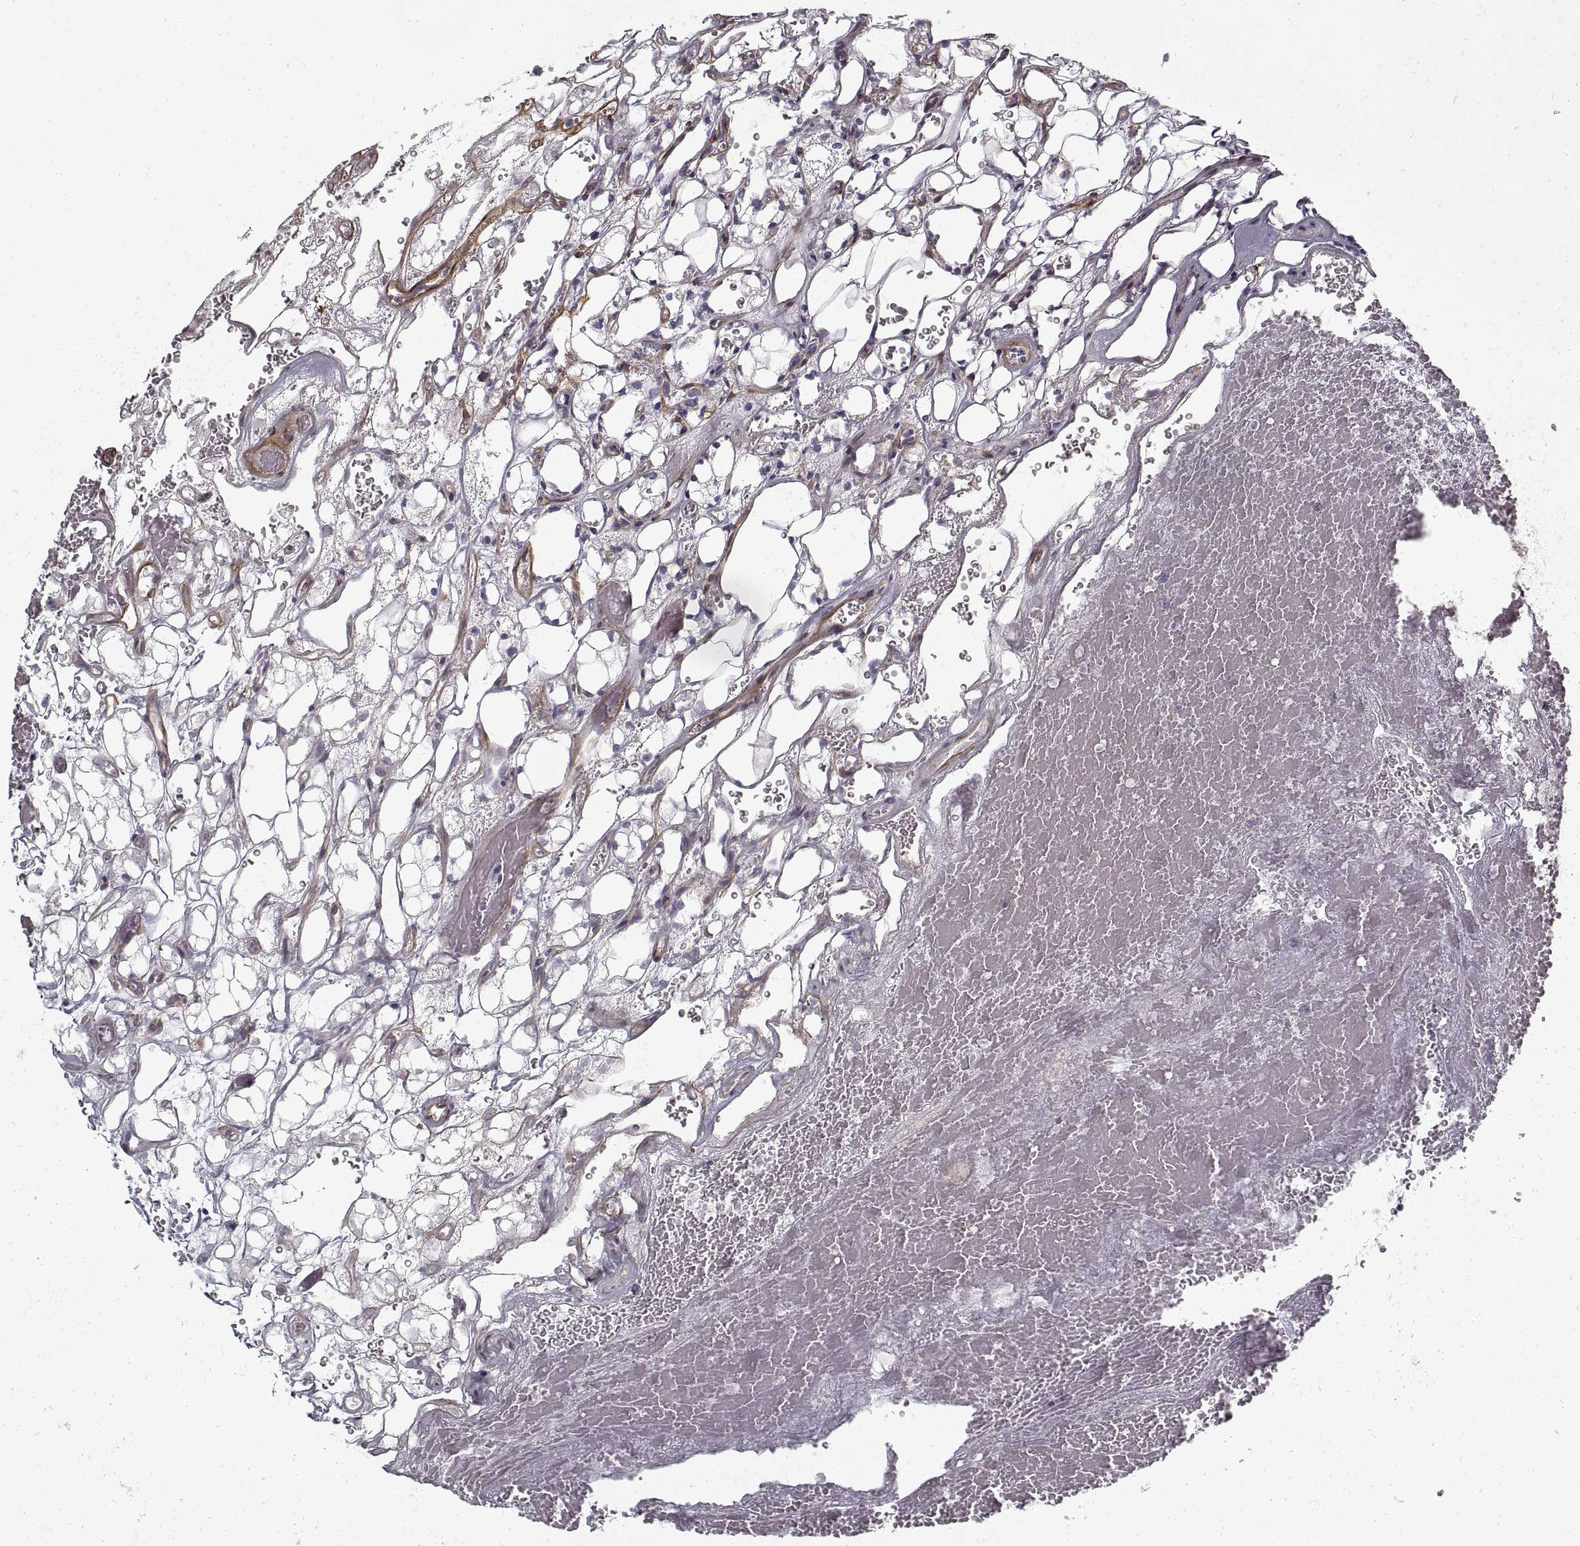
{"staining": {"intensity": "negative", "quantity": "none", "location": "none"}, "tissue": "renal cancer", "cell_type": "Tumor cells", "image_type": "cancer", "snomed": [{"axis": "morphology", "description": "Adenocarcinoma, NOS"}, {"axis": "topography", "description": "Kidney"}], "caption": "Immunohistochemistry (IHC) photomicrograph of neoplastic tissue: human adenocarcinoma (renal) stained with DAB (3,3'-diaminobenzidine) exhibits no significant protein positivity in tumor cells. The staining is performed using DAB brown chromogen with nuclei counter-stained in using hematoxylin.", "gene": "LAMB2", "patient": {"sex": "female", "age": 69}}